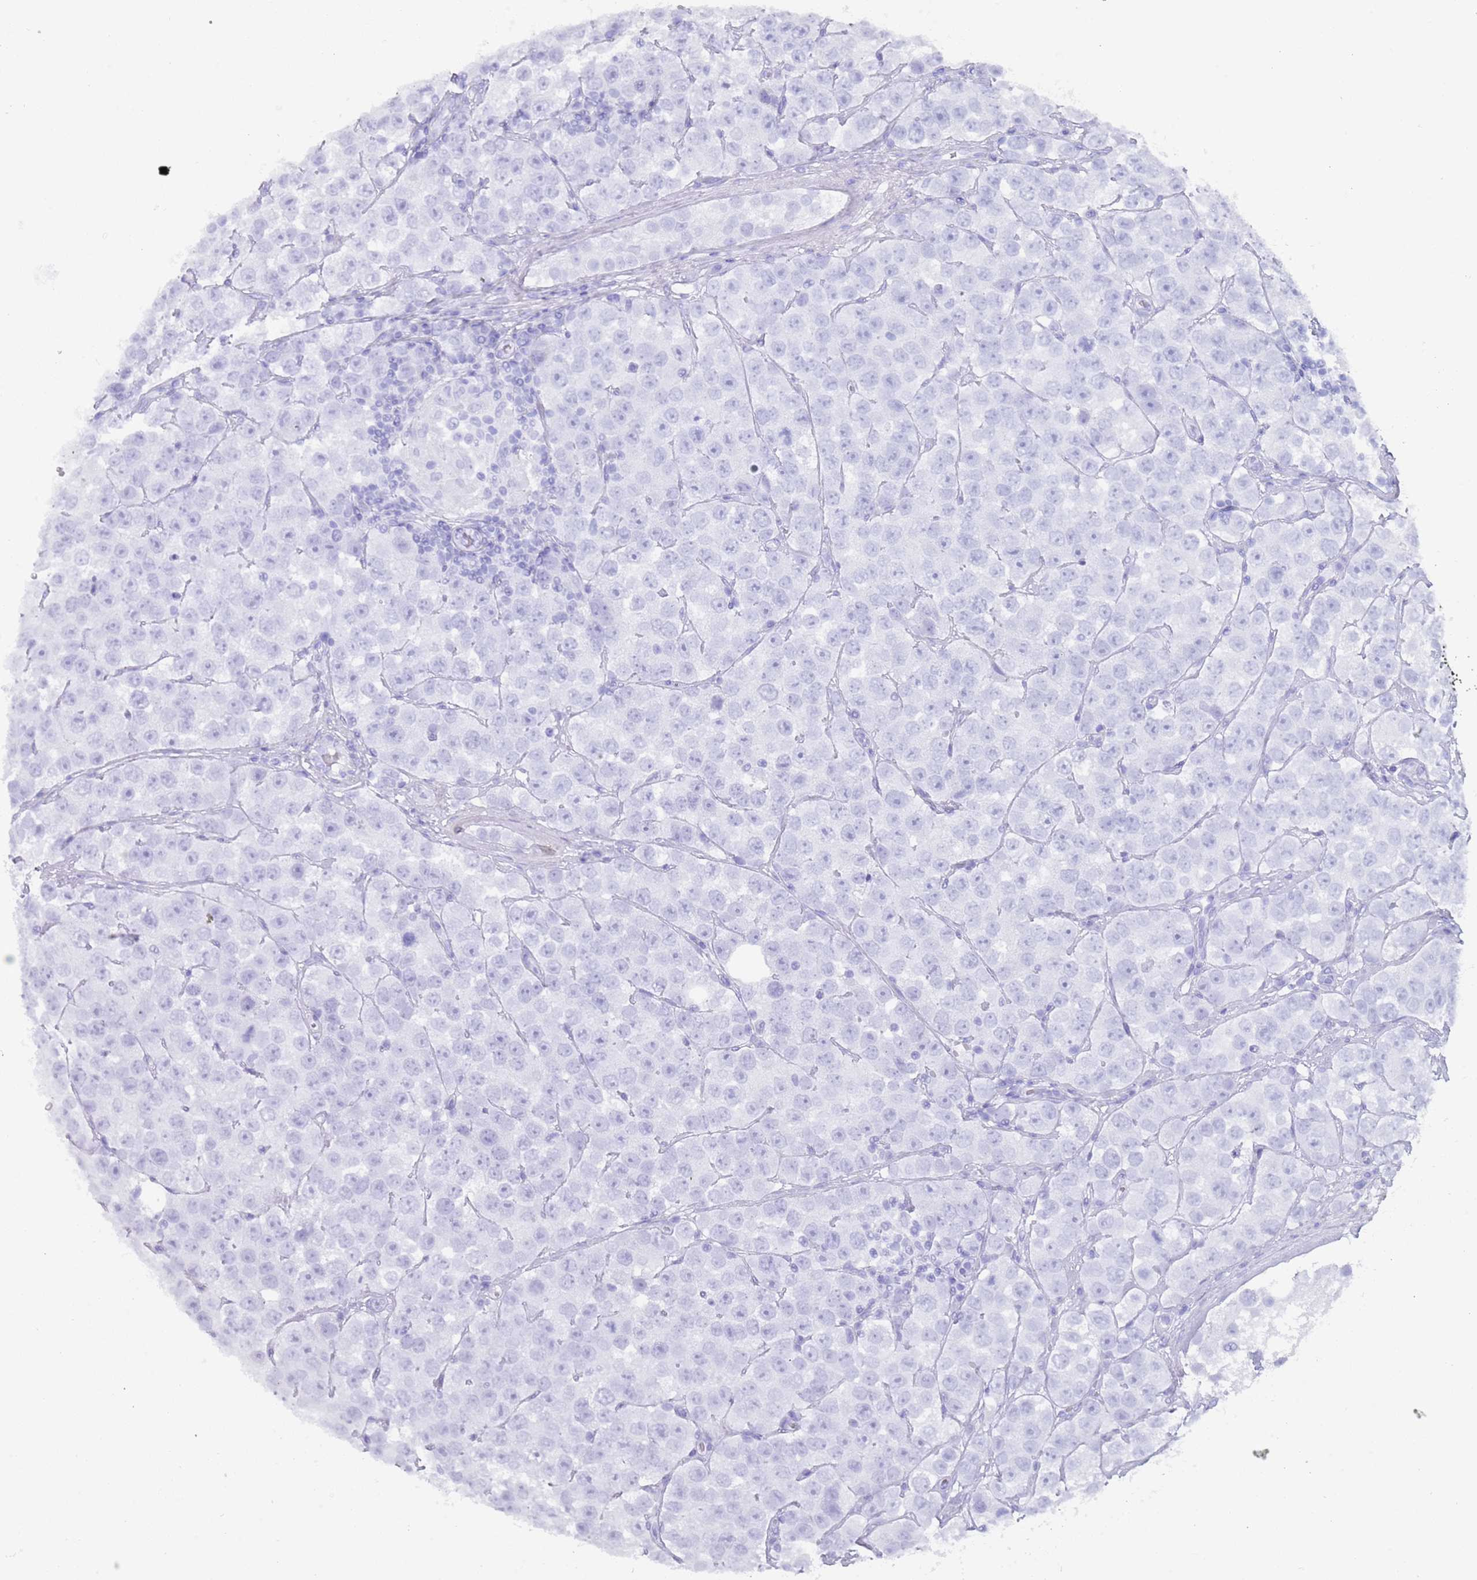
{"staining": {"intensity": "negative", "quantity": "none", "location": "none"}, "tissue": "testis cancer", "cell_type": "Tumor cells", "image_type": "cancer", "snomed": [{"axis": "morphology", "description": "Seminoma, NOS"}, {"axis": "topography", "description": "Testis"}], "caption": "This is a micrograph of IHC staining of testis cancer (seminoma), which shows no expression in tumor cells.", "gene": "MYADML2", "patient": {"sex": "male", "age": 28}}